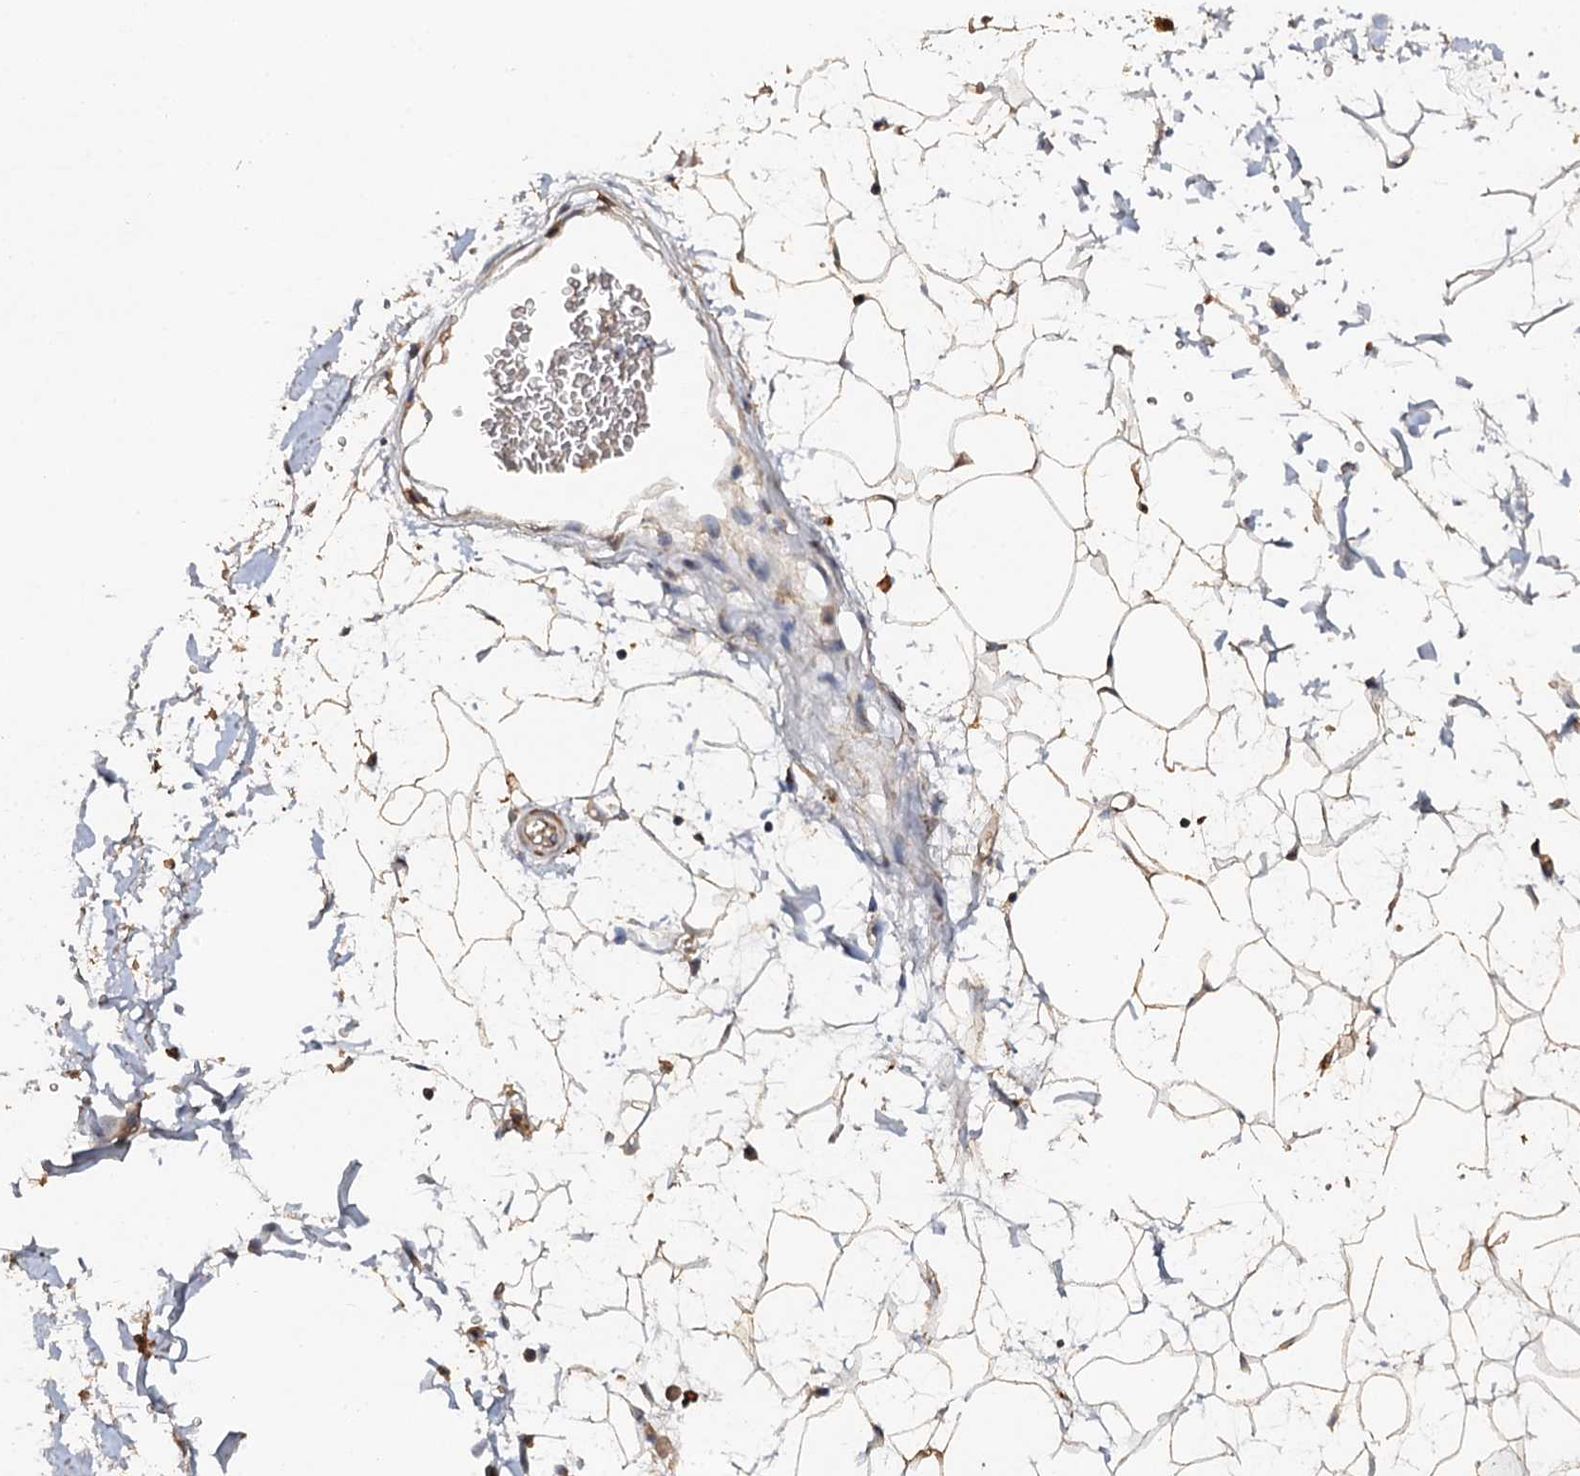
{"staining": {"intensity": "moderate", "quantity": ">75%", "location": "cytoplasmic/membranous"}, "tissue": "adipose tissue", "cell_type": "Adipocytes", "image_type": "normal", "snomed": [{"axis": "morphology", "description": "Normal tissue, NOS"}, {"axis": "topography", "description": "Soft tissue"}], "caption": "Protein staining of unremarkable adipose tissue reveals moderate cytoplasmic/membranous expression in approximately >75% of adipocytes.", "gene": "VPS36", "patient": {"sex": "male", "age": 72}}